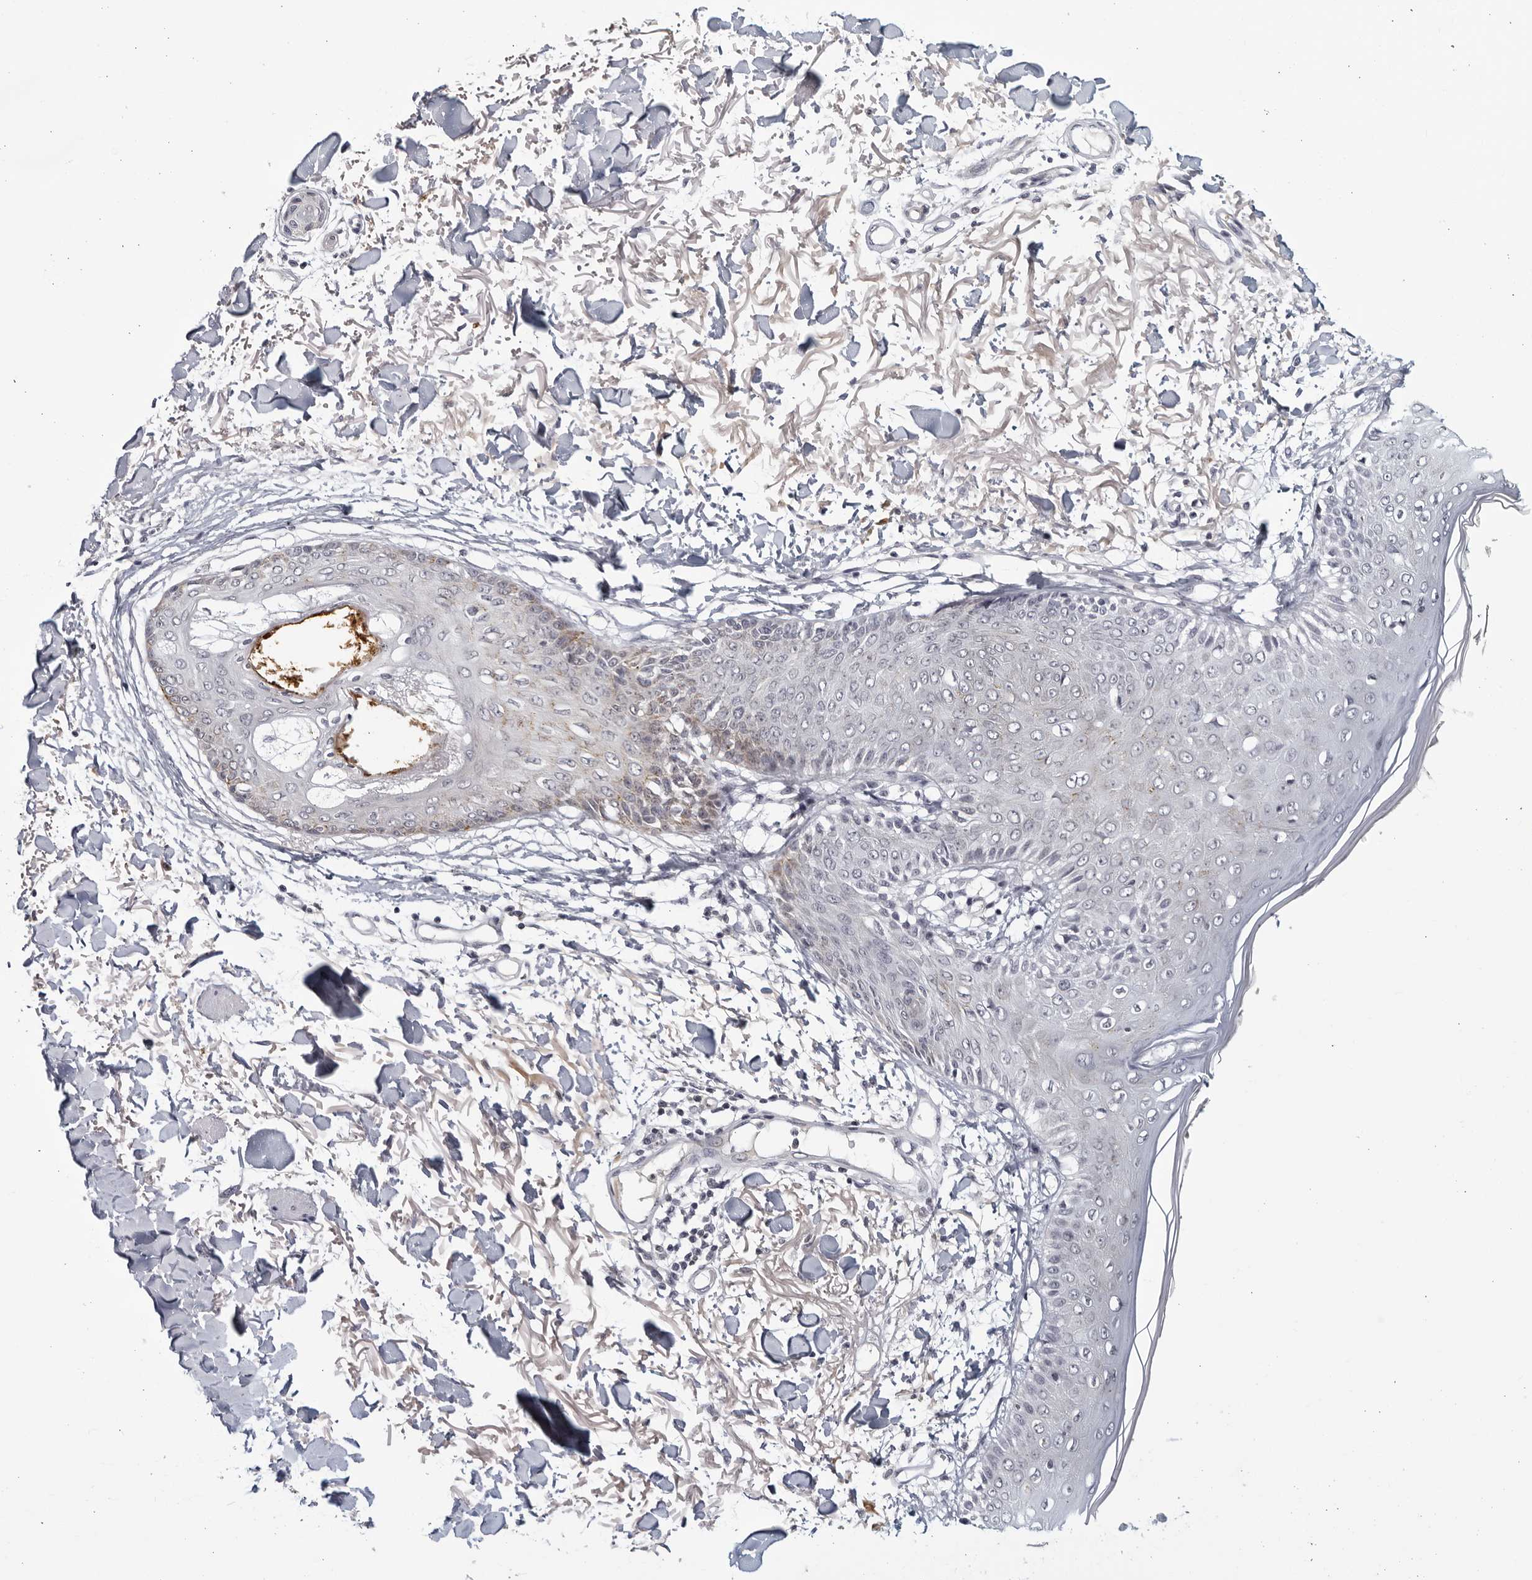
{"staining": {"intensity": "negative", "quantity": "none", "location": "none"}, "tissue": "skin", "cell_type": "Fibroblasts", "image_type": "normal", "snomed": [{"axis": "morphology", "description": "Normal tissue, NOS"}, {"axis": "morphology", "description": "Squamous cell carcinoma, NOS"}, {"axis": "topography", "description": "Skin"}, {"axis": "topography", "description": "Peripheral nerve tissue"}], "caption": "Immunohistochemistry micrograph of unremarkable human skin stained for a protein (brown), which shows no positivity in fibroblasts. The staining is performed using DAB brown chromogen with nuclei counter-stained in using hematoxylin.", "gene": "STRADB", "patient": {"sex": "male", "age": 83}}